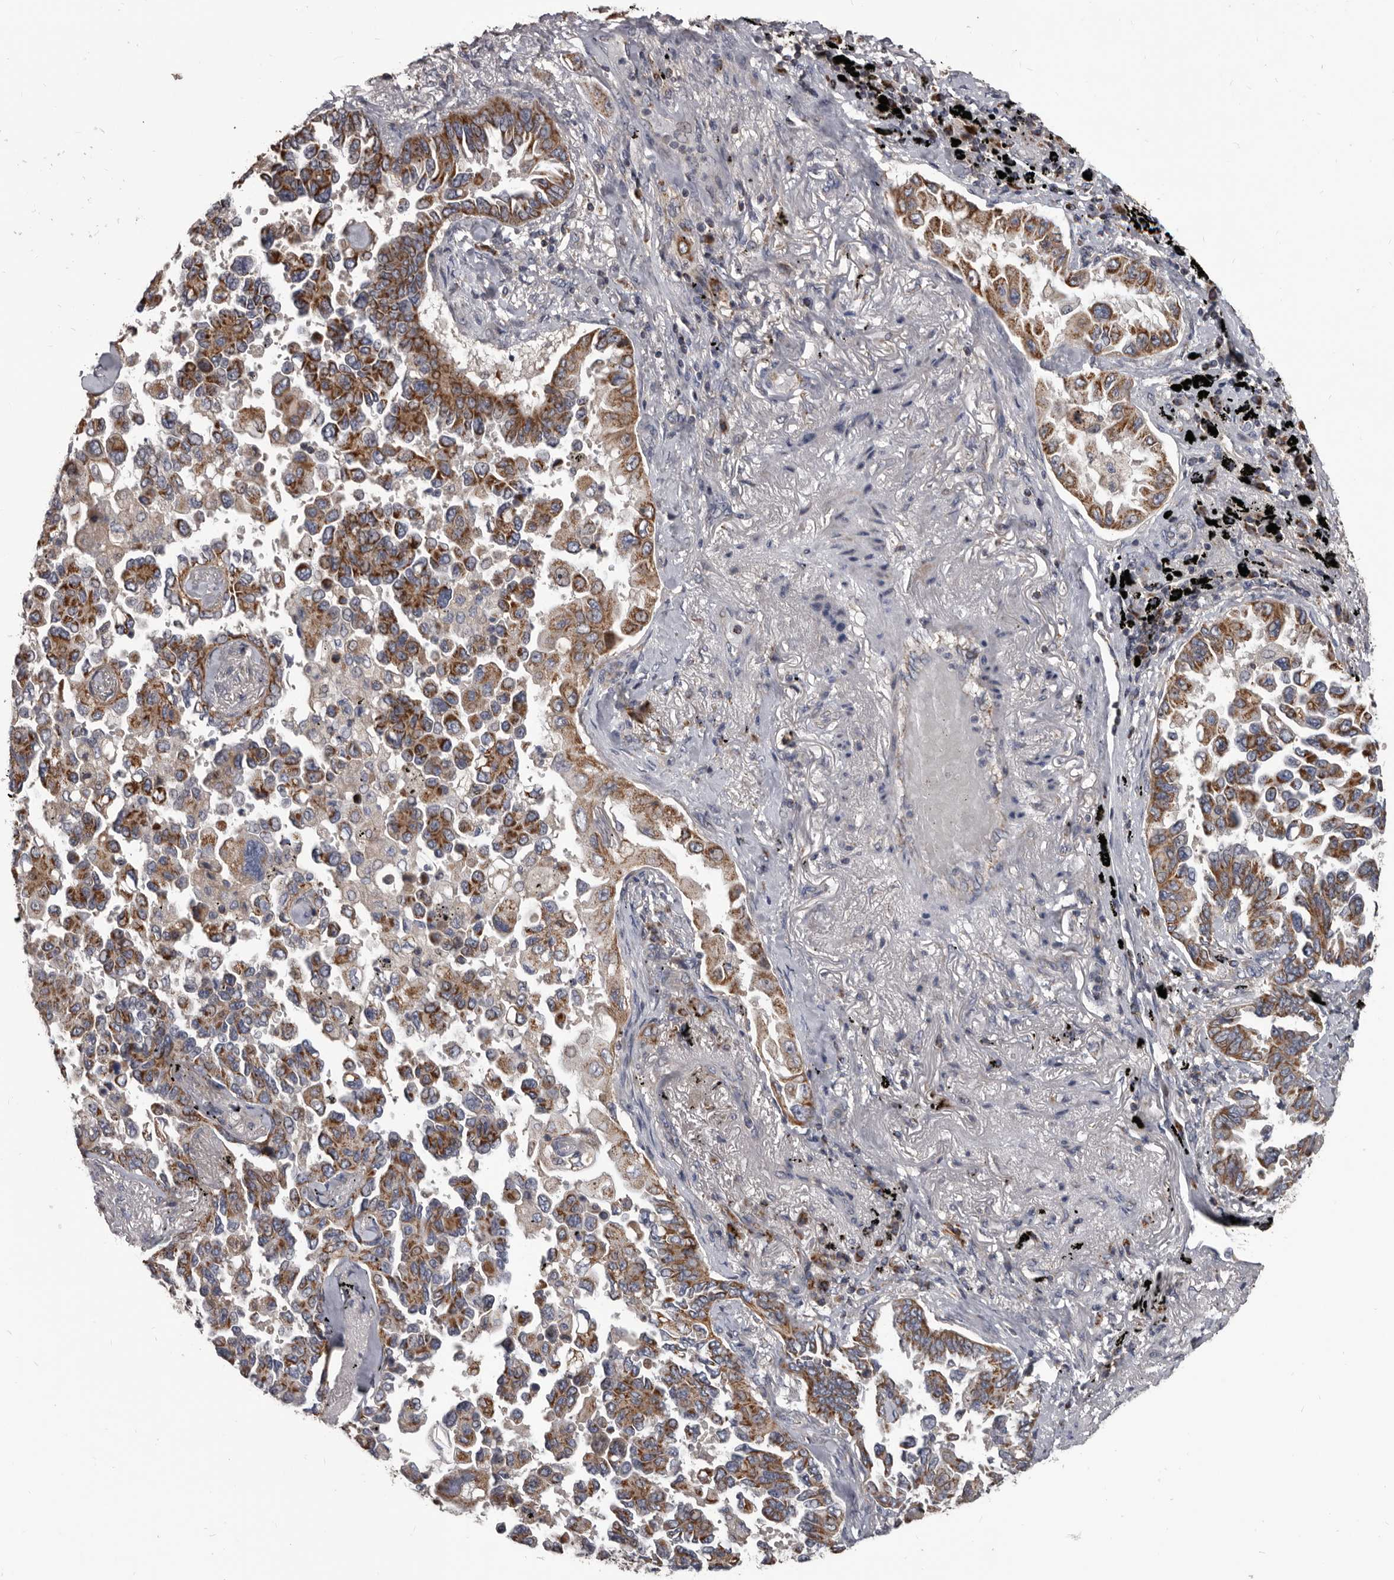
{"staining": {"intensity": "moderate", "quantity": ">75%", "location": "cytoplasmic/membranous"}, "tissue": "lung cancer", "cell_type": "Tumor cells", "image_type": "cancer", "snomed": [{"axis": "morphology", "description": "Adenocarcinoma, NOS"}, {"axis": "topography", "description": "Lung"}], "caption": "Human adenocarcinoma (lung) stained with a protein marker demonstrates moderate staining in tumor cells.", "gene": "ALDH5A1", "patient": {"sex": "female", "age": 67}}